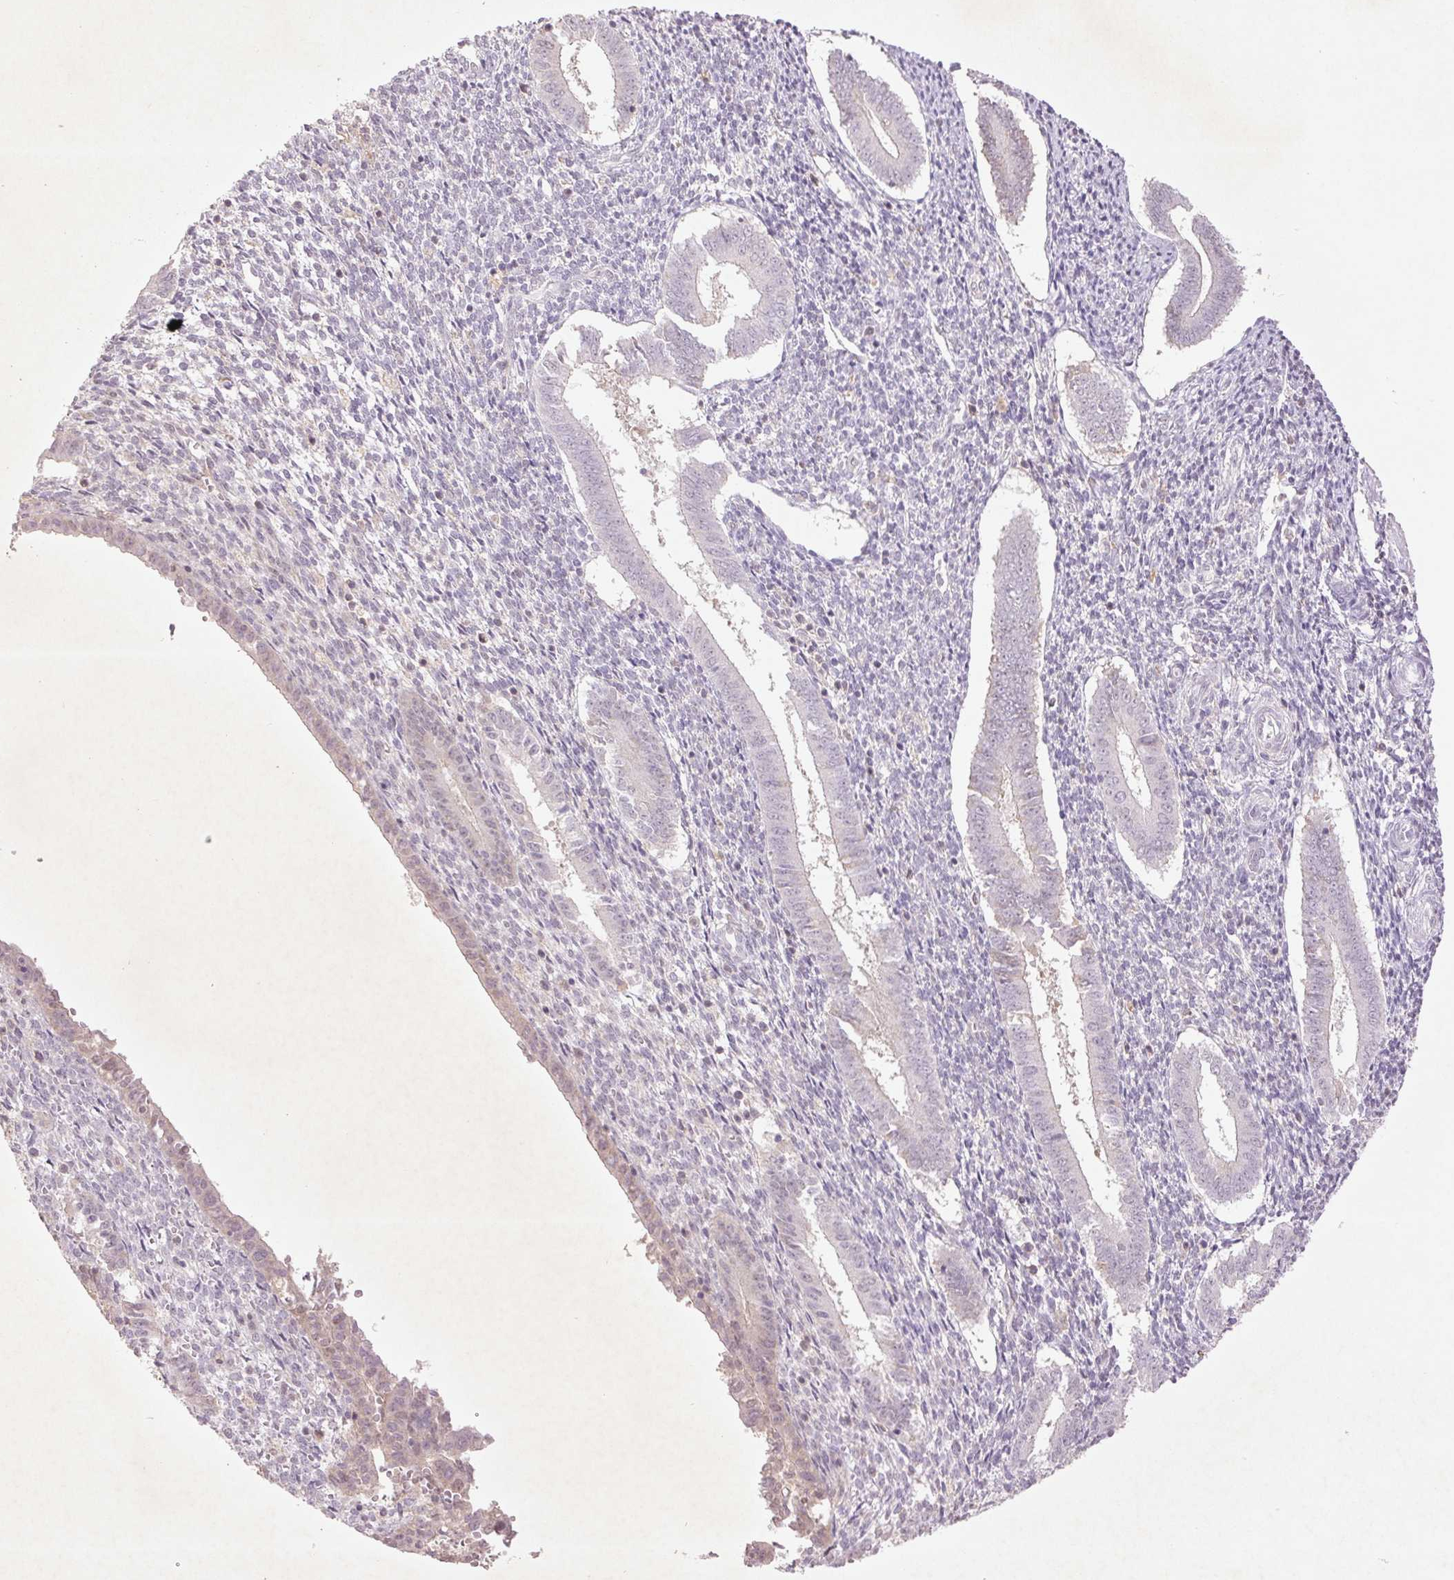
{"staining": {"intensity": "negative", "quantity": "none", "location": "none"}, "tissue": "endometrium", "cell_type": "Cells in endometrial stroma", "image_type": "normal", "snomed": [{"axis": "morphology", "description": "Normal tissue, NOS"}, {"axis": "topography", "description": "Endometrium"}], "caption": "This is a micrograph of immunohistochemistry (IHC) staining of normal endometrium, which shows no expression in cells in endometrial stroma. (DAB (3,3'-diaminobenzidine) immunohistochemistry with hematoxylin counter stain).", "gene": "FAM168B", "patient": {"sex": "female", "age": 25}}